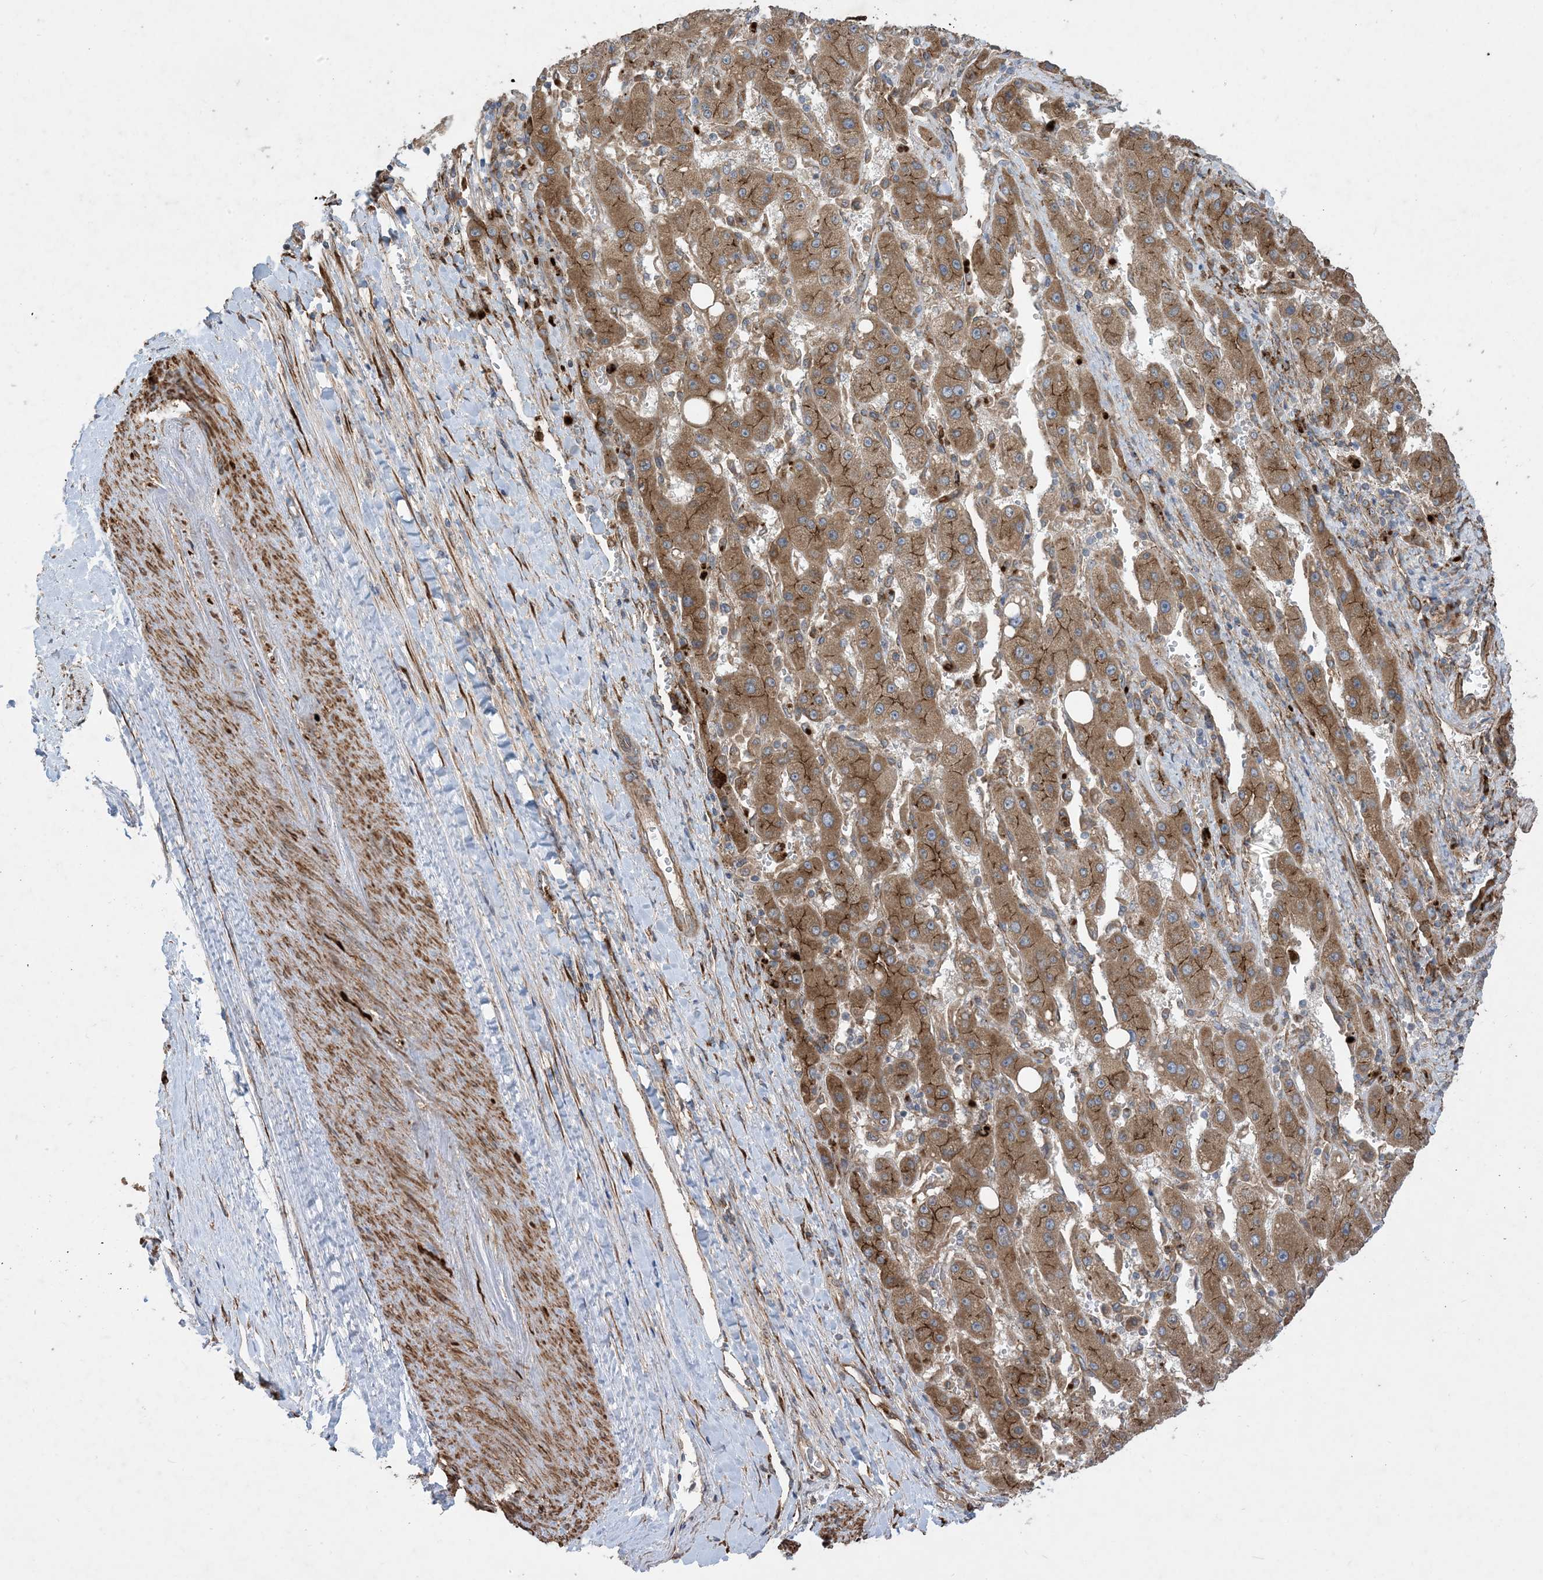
{"staining": {"intensity": "moderate", "quantity": ">75%", "location": "cytoplasmic/membranous"}, "tissue": "liver cancer", "cell_type": "Tumor cells", "image_type": "cancer", "snomed": [{"axis": "morphology", "description": "Carcinoma, Hepatocellular, NOS"}, {"axis": "topography", "description": "Liver"}], "caption": "Human hepatocellular carcinoma (liver) stained with a protein marker demonstrates moderate staining in tumor cells.", "gene": "OTOP1", "patient": {"sex": "female", "age": 73}}